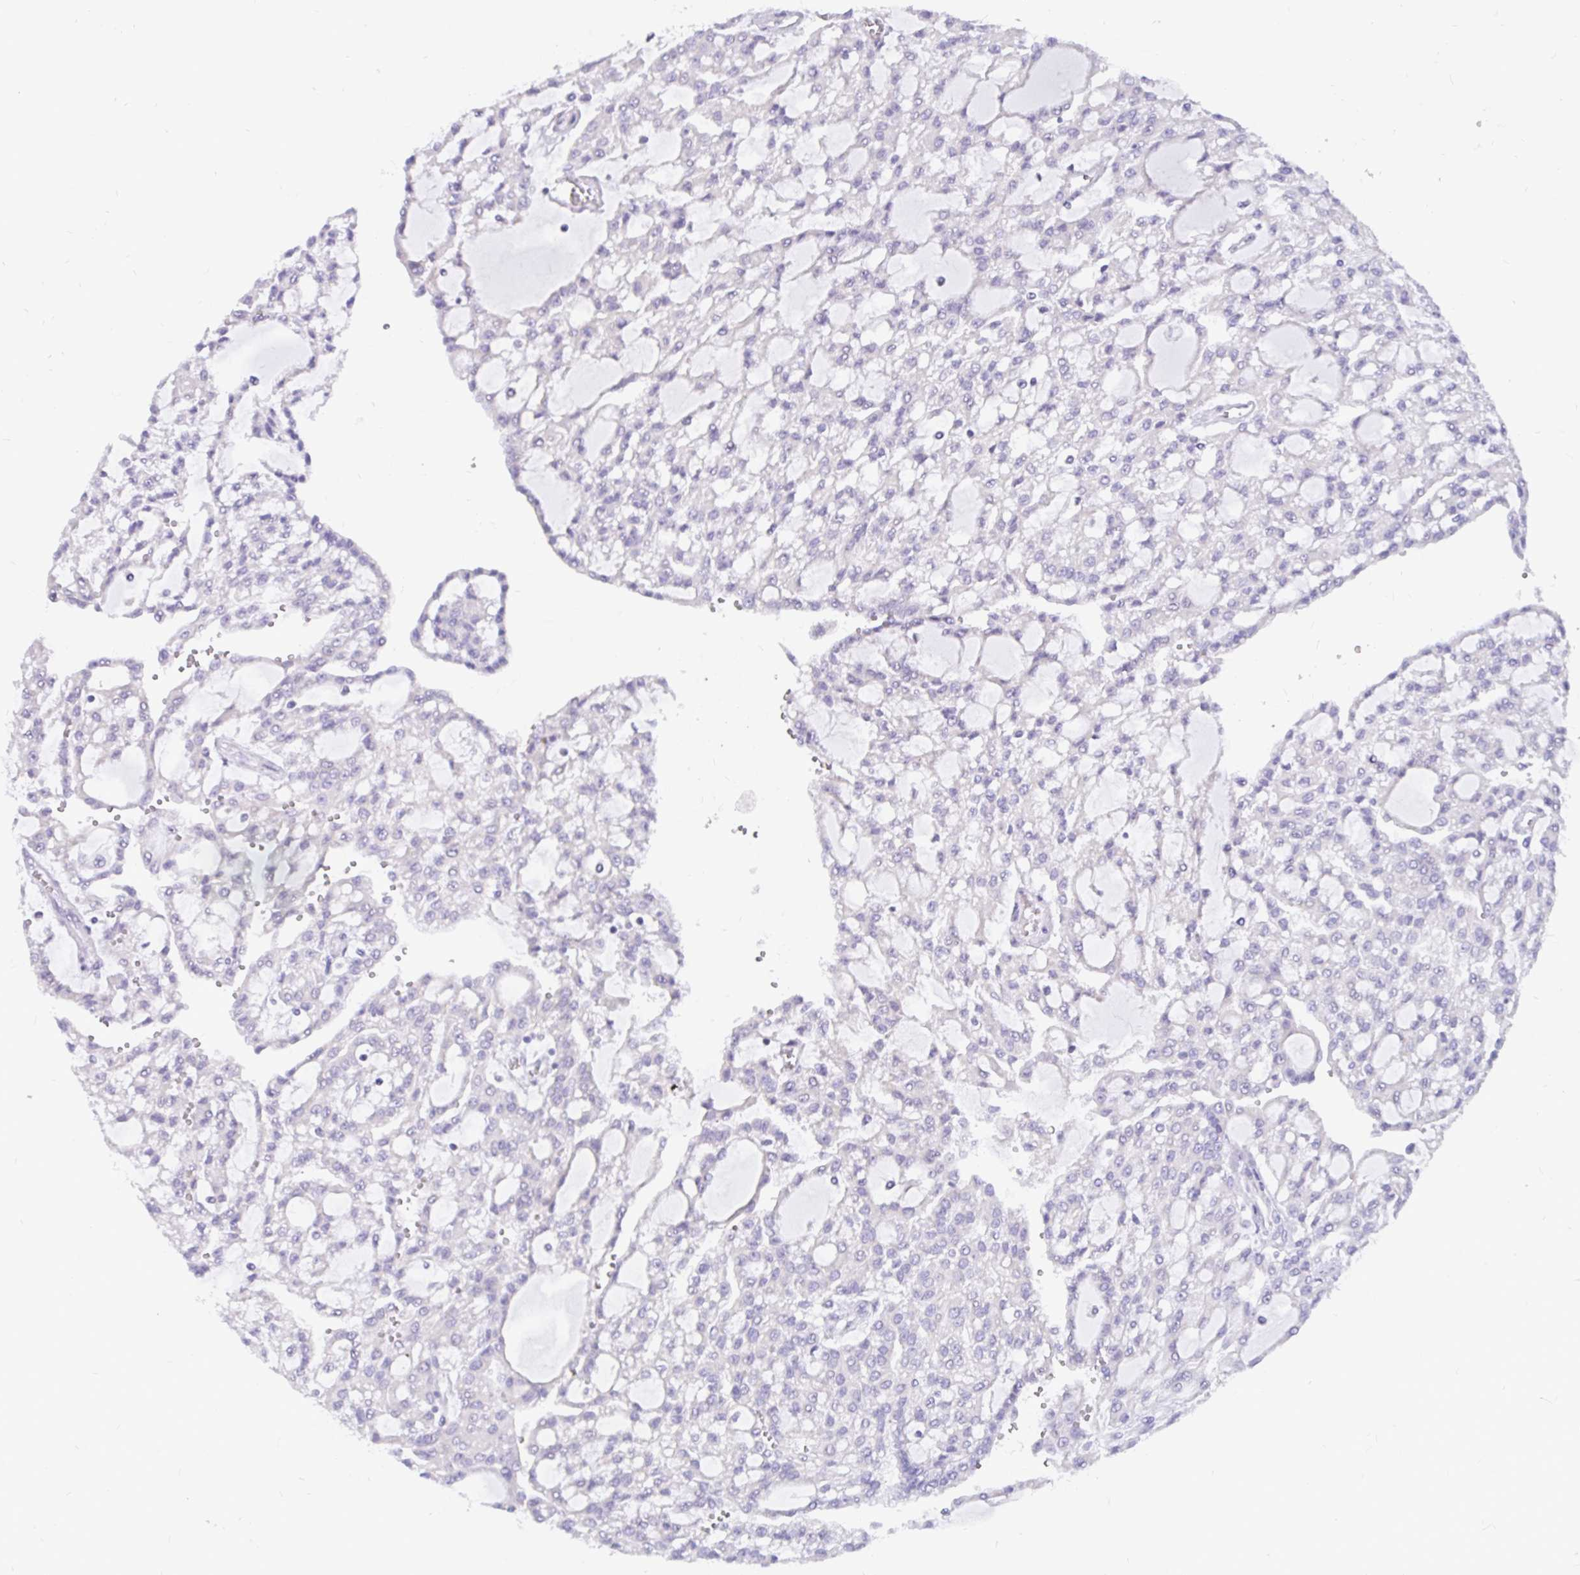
{"staining": {"intensity": "negative", "quantity": "none", "location": "none"}, "tissue": "renal cancer", "cell_type": "Tumor cells", "image_type": "cancer", "snomed": [{"axis": "morphology", "description": "Adenocarcinoma, NOS"}, {"axis": "topography", "description": "Kidney"}], "caption": "Tumor cells show no significant protein expression in renal cancer.", "gene": "KIAA2013", "patient": {"sex": "male", "age": 63}}